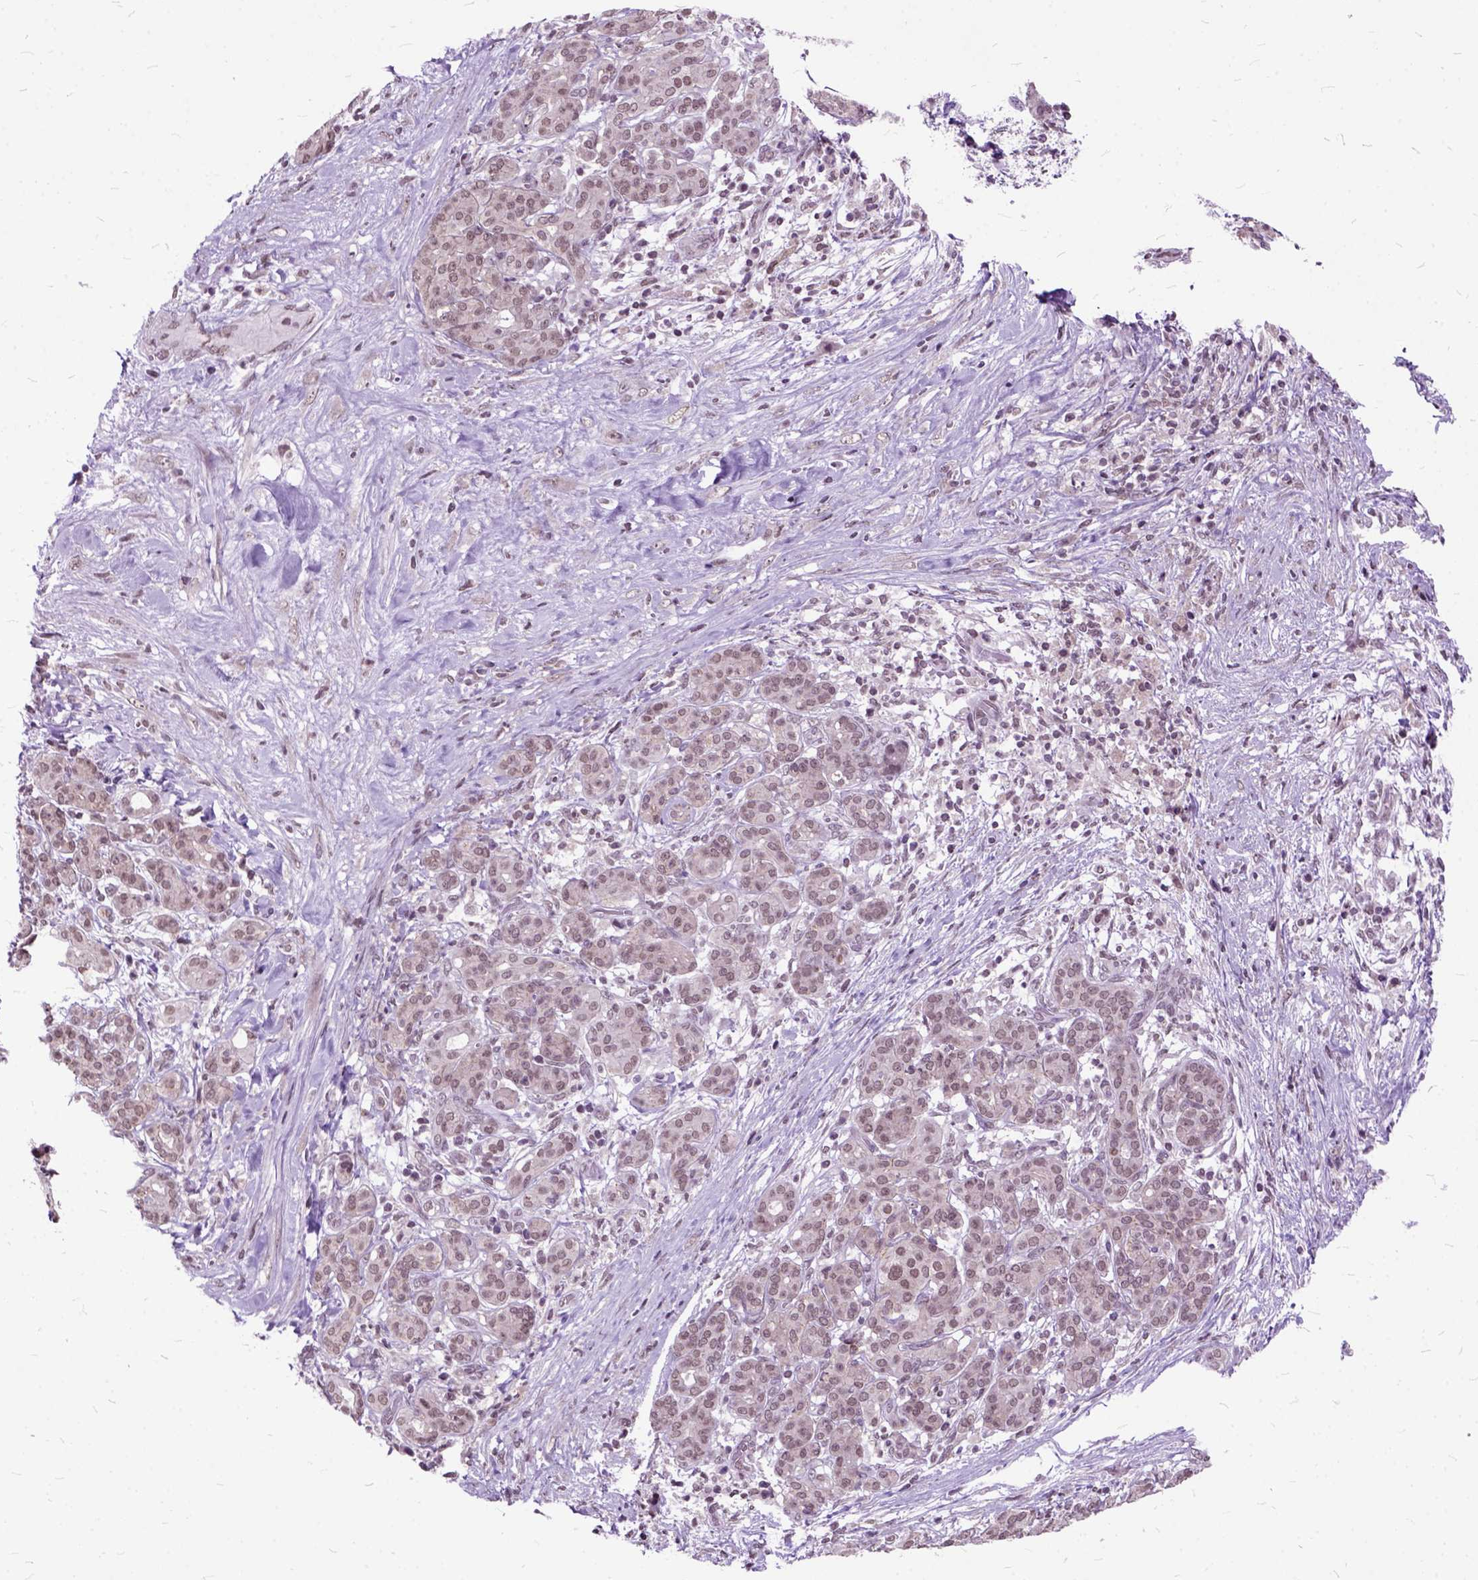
{"staining": {"intensity": "weak", "quantity": ">75%", "location": "nuclear"}, "tissue": "pancreatic cancer", "cell_type": "Tumor cells", "image_type": "cancer", "snomed": [{"axis": "morphology", "description": "Adenocarcinoma, NOS"}, {"axis": "topography", "description": "Pancreas"}], "caption": "About >75% of tumor cells in pancreatic cancer exhibit weak nuclear protein expression as visualized by brown immunohistochemical staining.", "gene": "ORC5", "patient": {"sex": "male", "age": 44}}